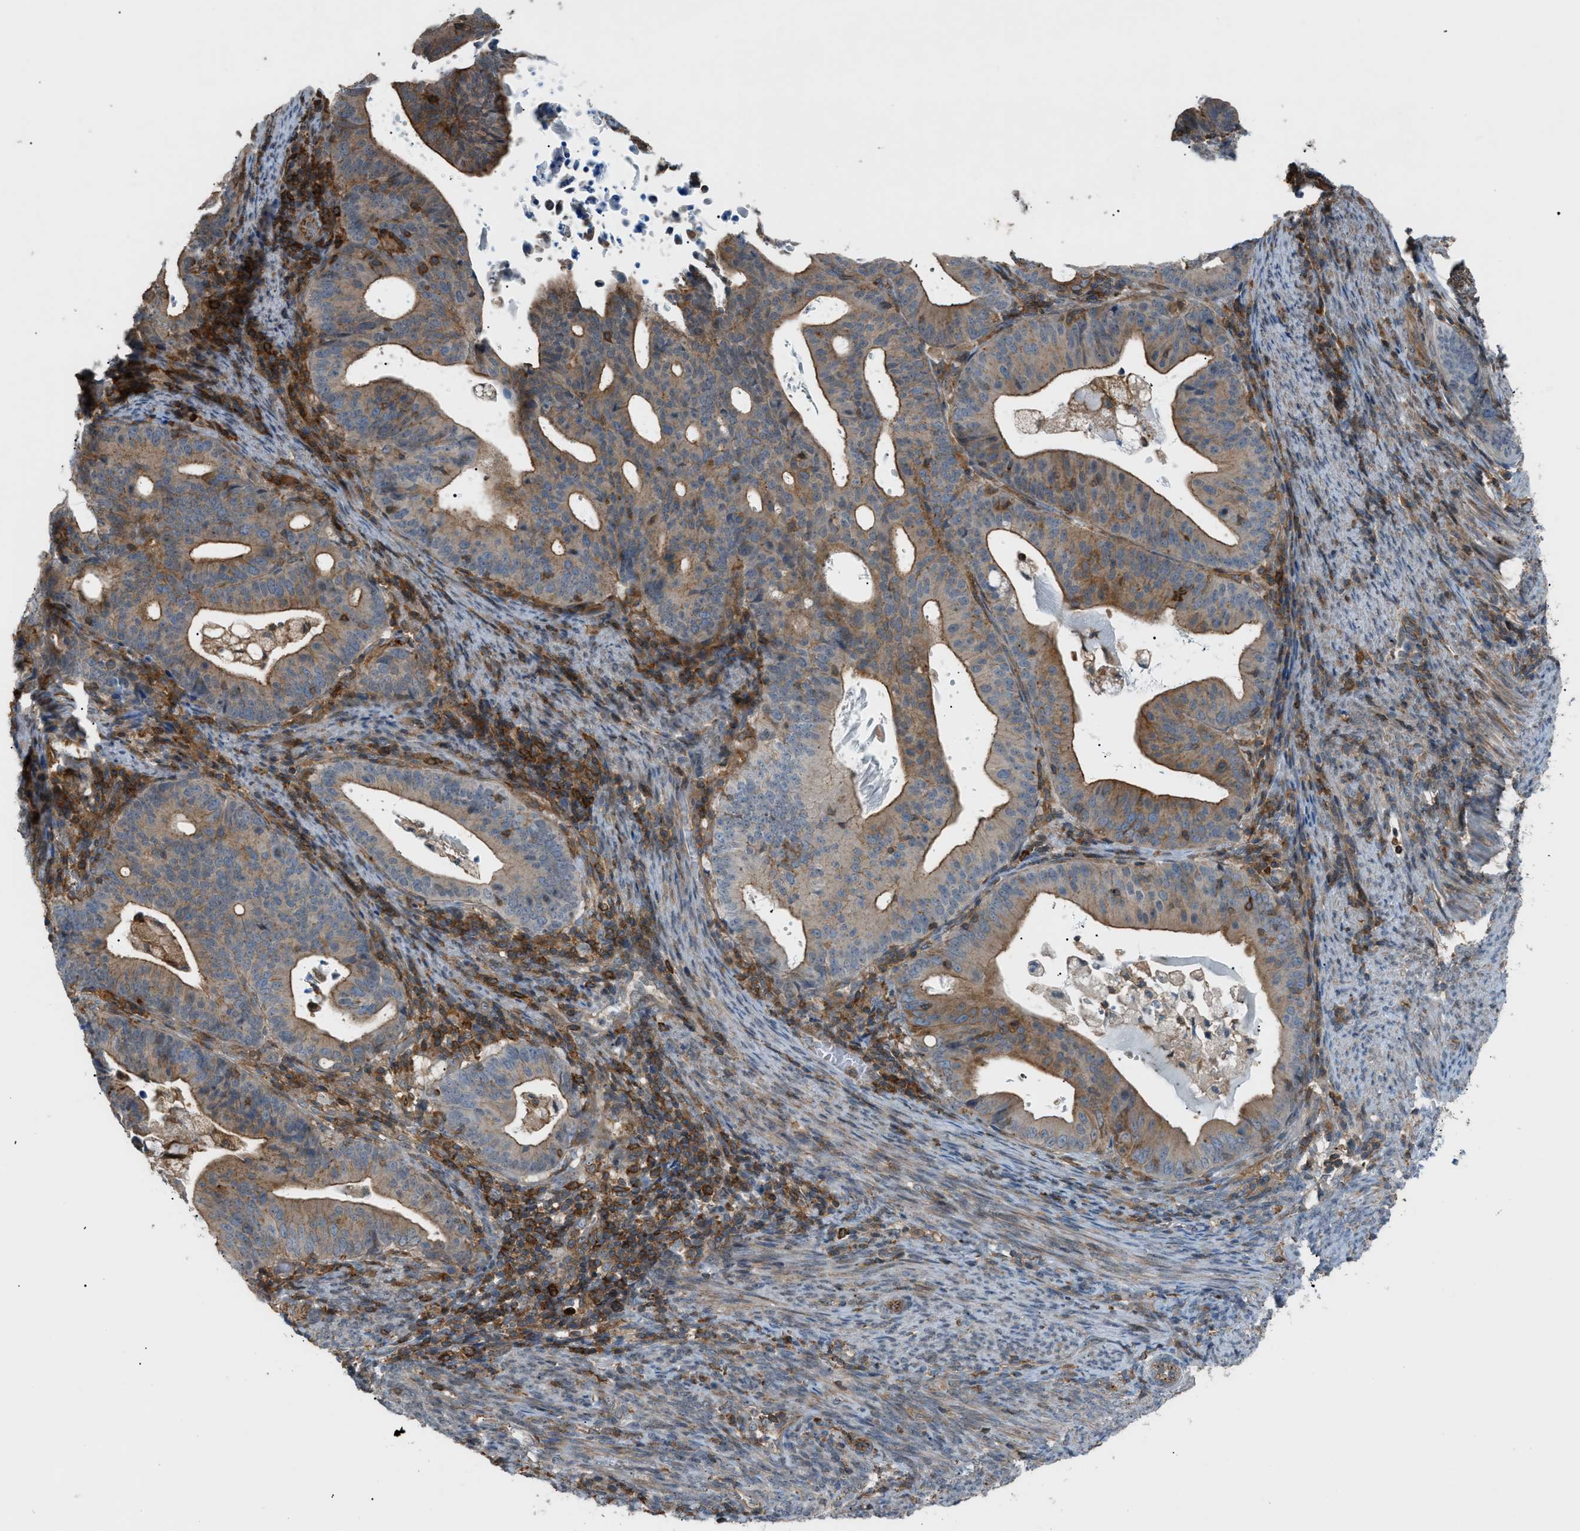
{"staining": {"intensity": "moderate", "quantity": ">75%", "location": "cytoplasmic/membranous"}, "tissue": "endometrial cancer", "cell_type": "Tumor cells", "image_type": "cancer", "snomed": [{"axis": "morphology", "description": "Adenocarcinoma, NOS"}, {"axis": "topography", "description": "Uterus"}], "caption": "Immunohistochemical staining of human endometrial adenocarcinoma displays medium levels of moderate cytoplasmic/membranous protein staining in approximately >75% of tumor cells. (Brightfield microscopy of DAB IHC at high magnification).", "gene": "DYRK1A", "patient": {"sex": "female", "age": 83}}